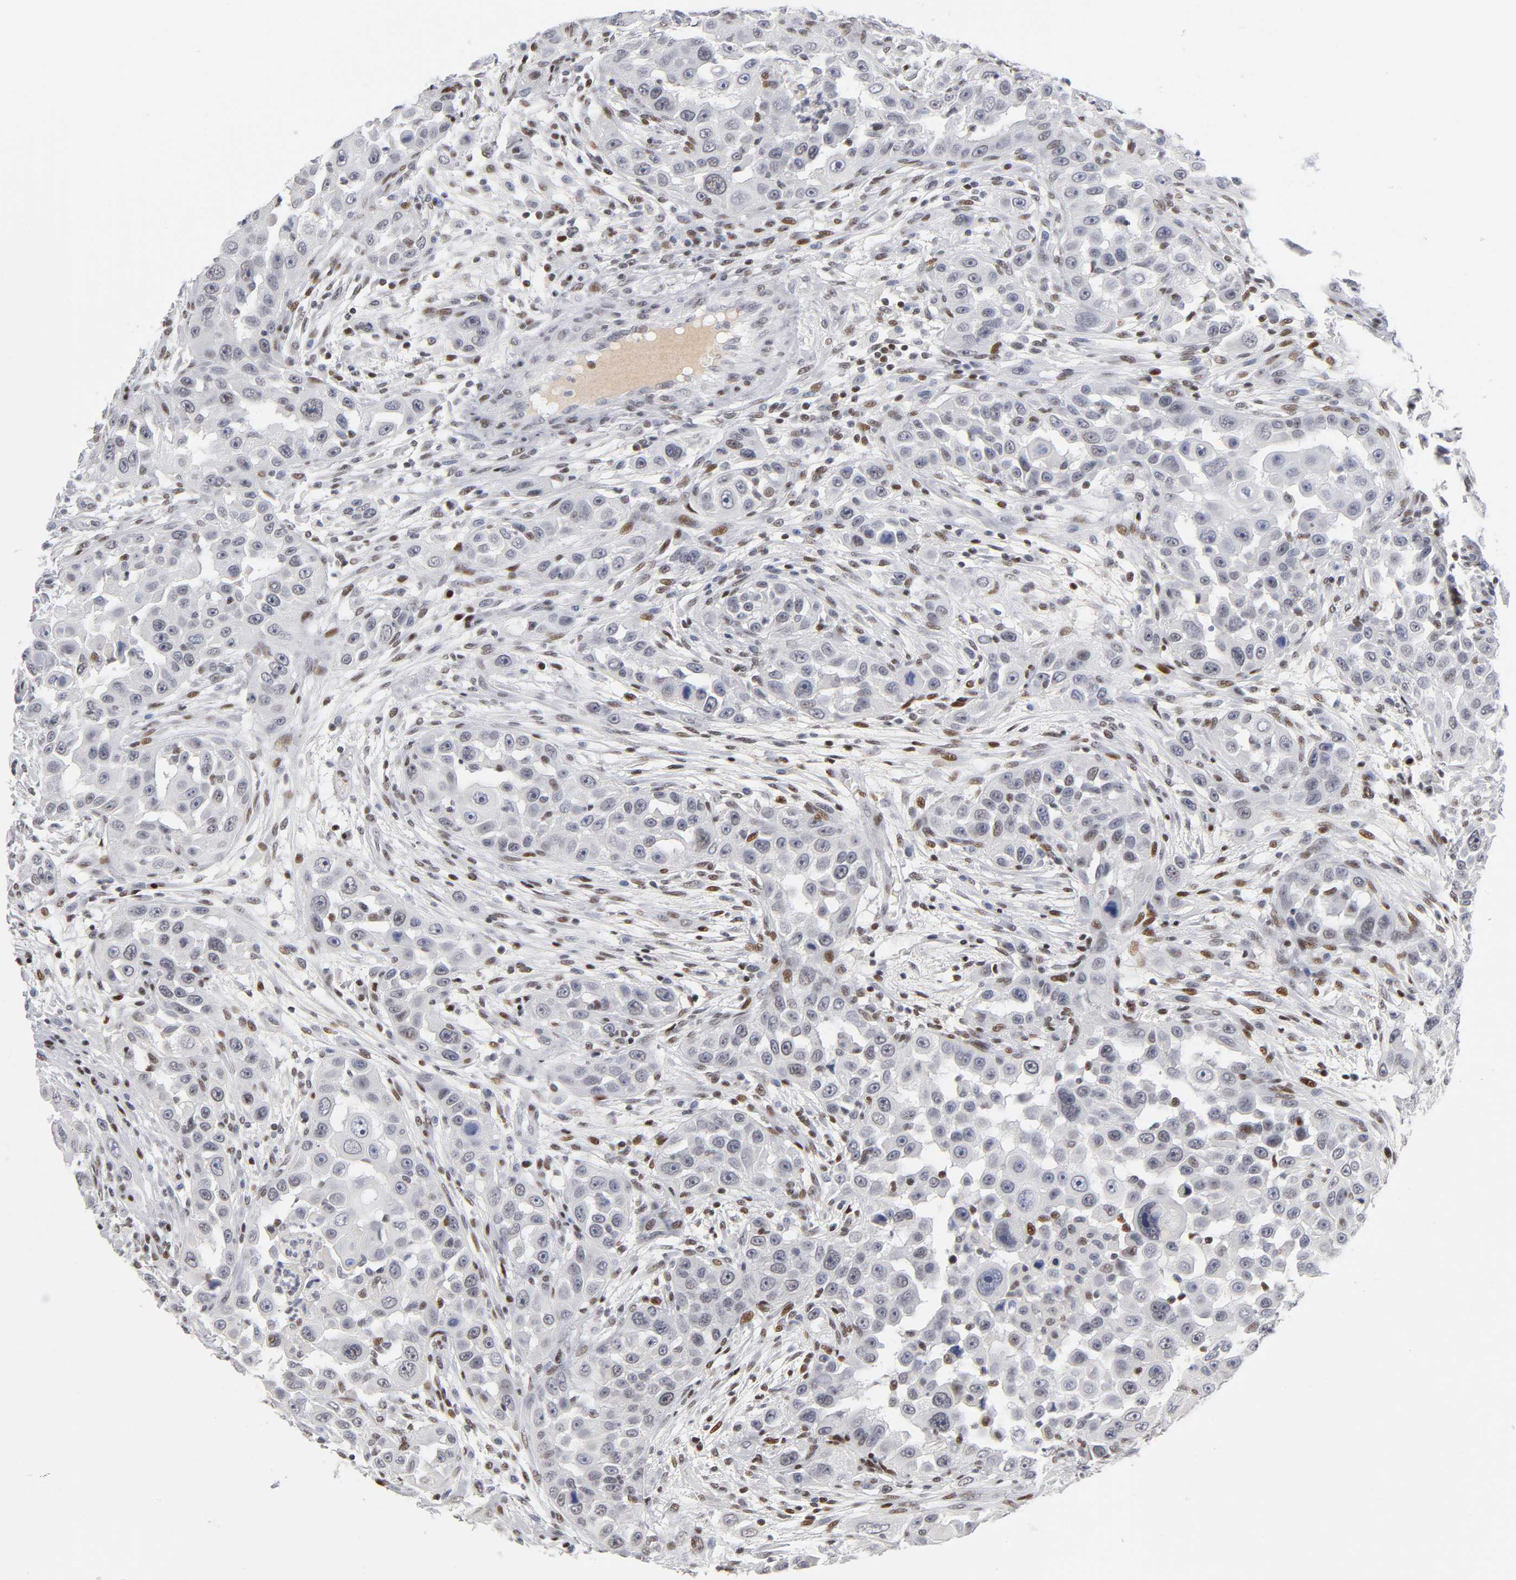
{"staining": {"intensity": "negative", "quantity": "none", "location": "none"}, "tissue": "head and neck cancer", "cell_type": "Tumor cells", "image_type": "cancer", "snomed": [{"axis": "morphology", "description": "Carcinoma, NOS"}, {"axis": "topography", "description": "Head-Neck"}], "caption": "High power microscopy histopathology image of an IHC micrograph of carcinoma (head and neck), revealing no significant positivity in tumor cells.", "gene": "SP3", "patient": {"sex": "male", "age": 87}}